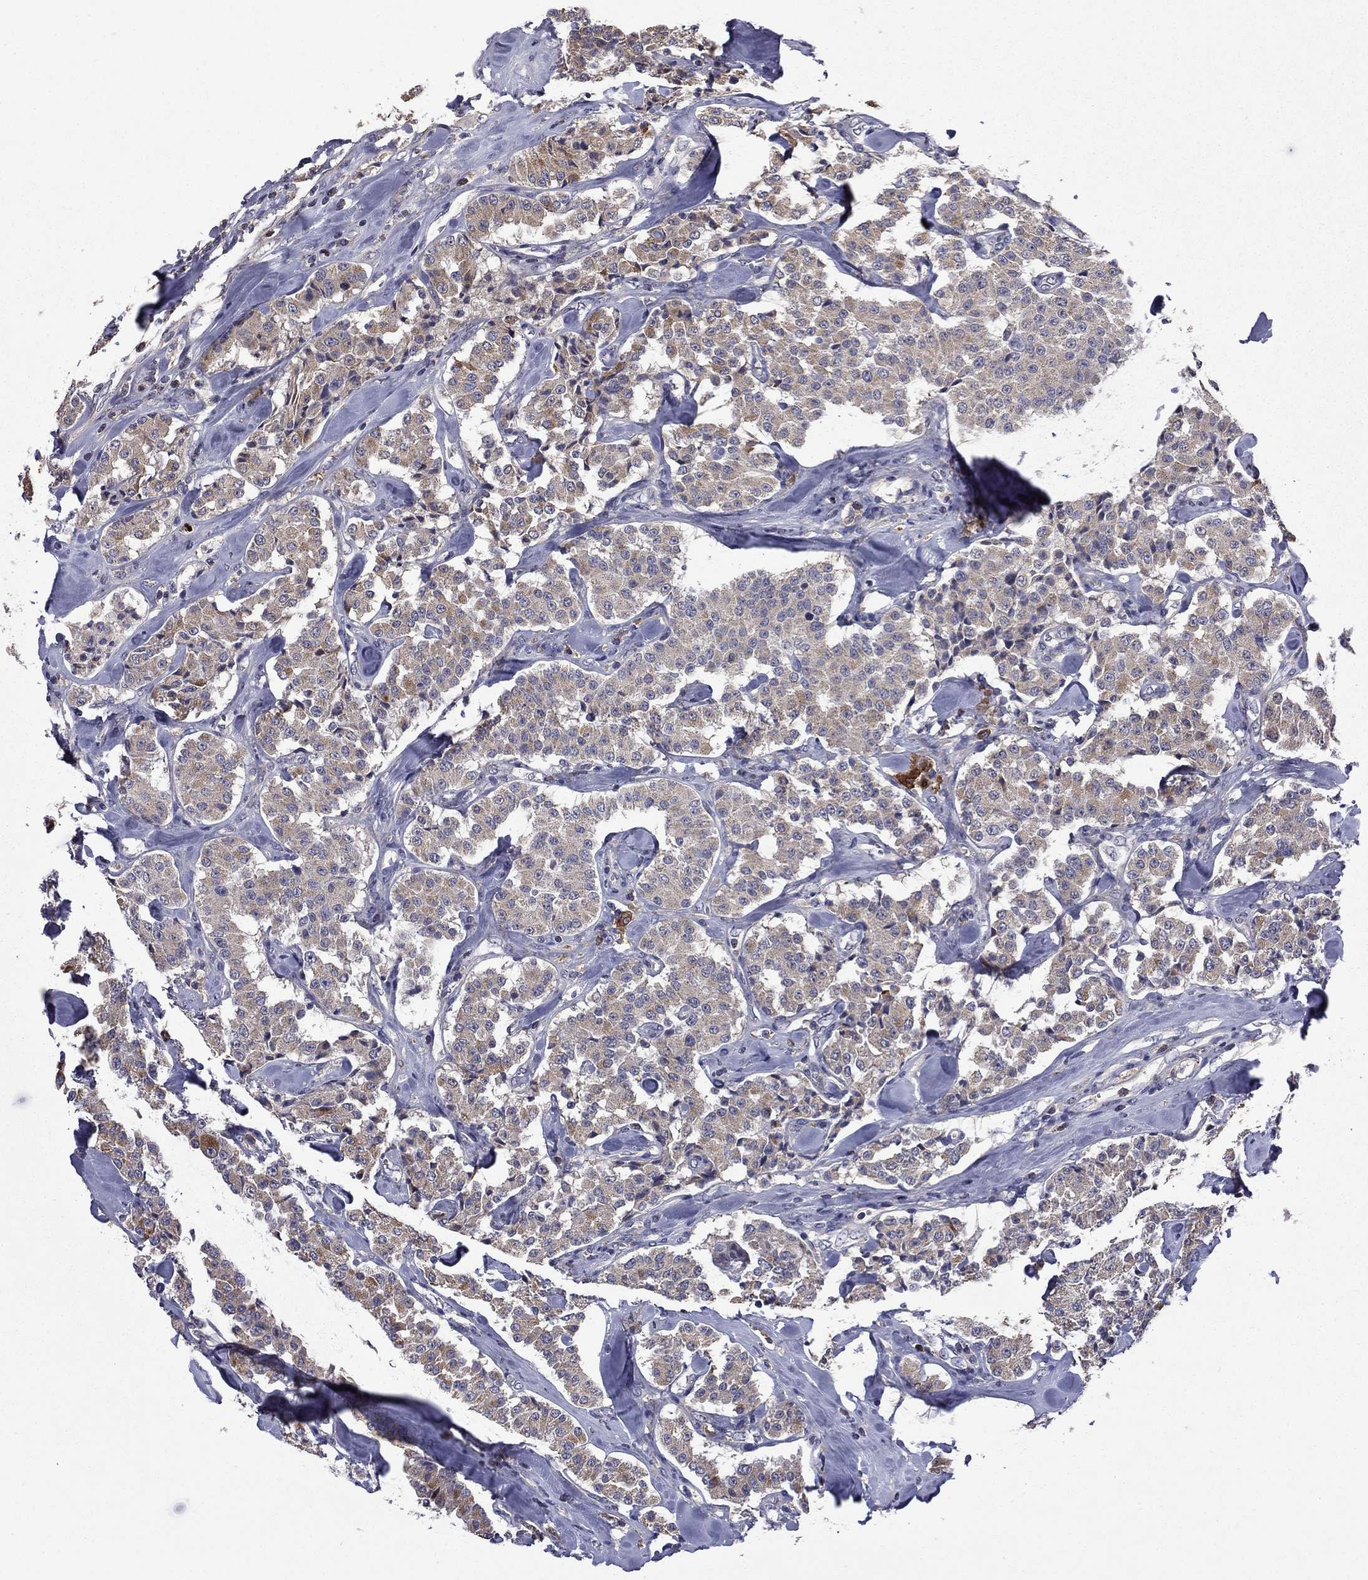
{"staining": {"intensity": "weak", "quantity": "<25%", "location": "cytoplasmic/membranous"}, "tissue": "carcinoid", "cell_type": "Tumor cells", "image_type": "cancer", "snomed": [{"axis": "morphology", "description": "Carcinoid, malignant, NOS"}, {"axis": "topography", "description": "Pancreas"}], "caption": "Protein analysis of carcinoid exhibits no significant staining in tumor cells.", "gene": "CEACAM7", "patient": {"sex": "male", "age": 41}}